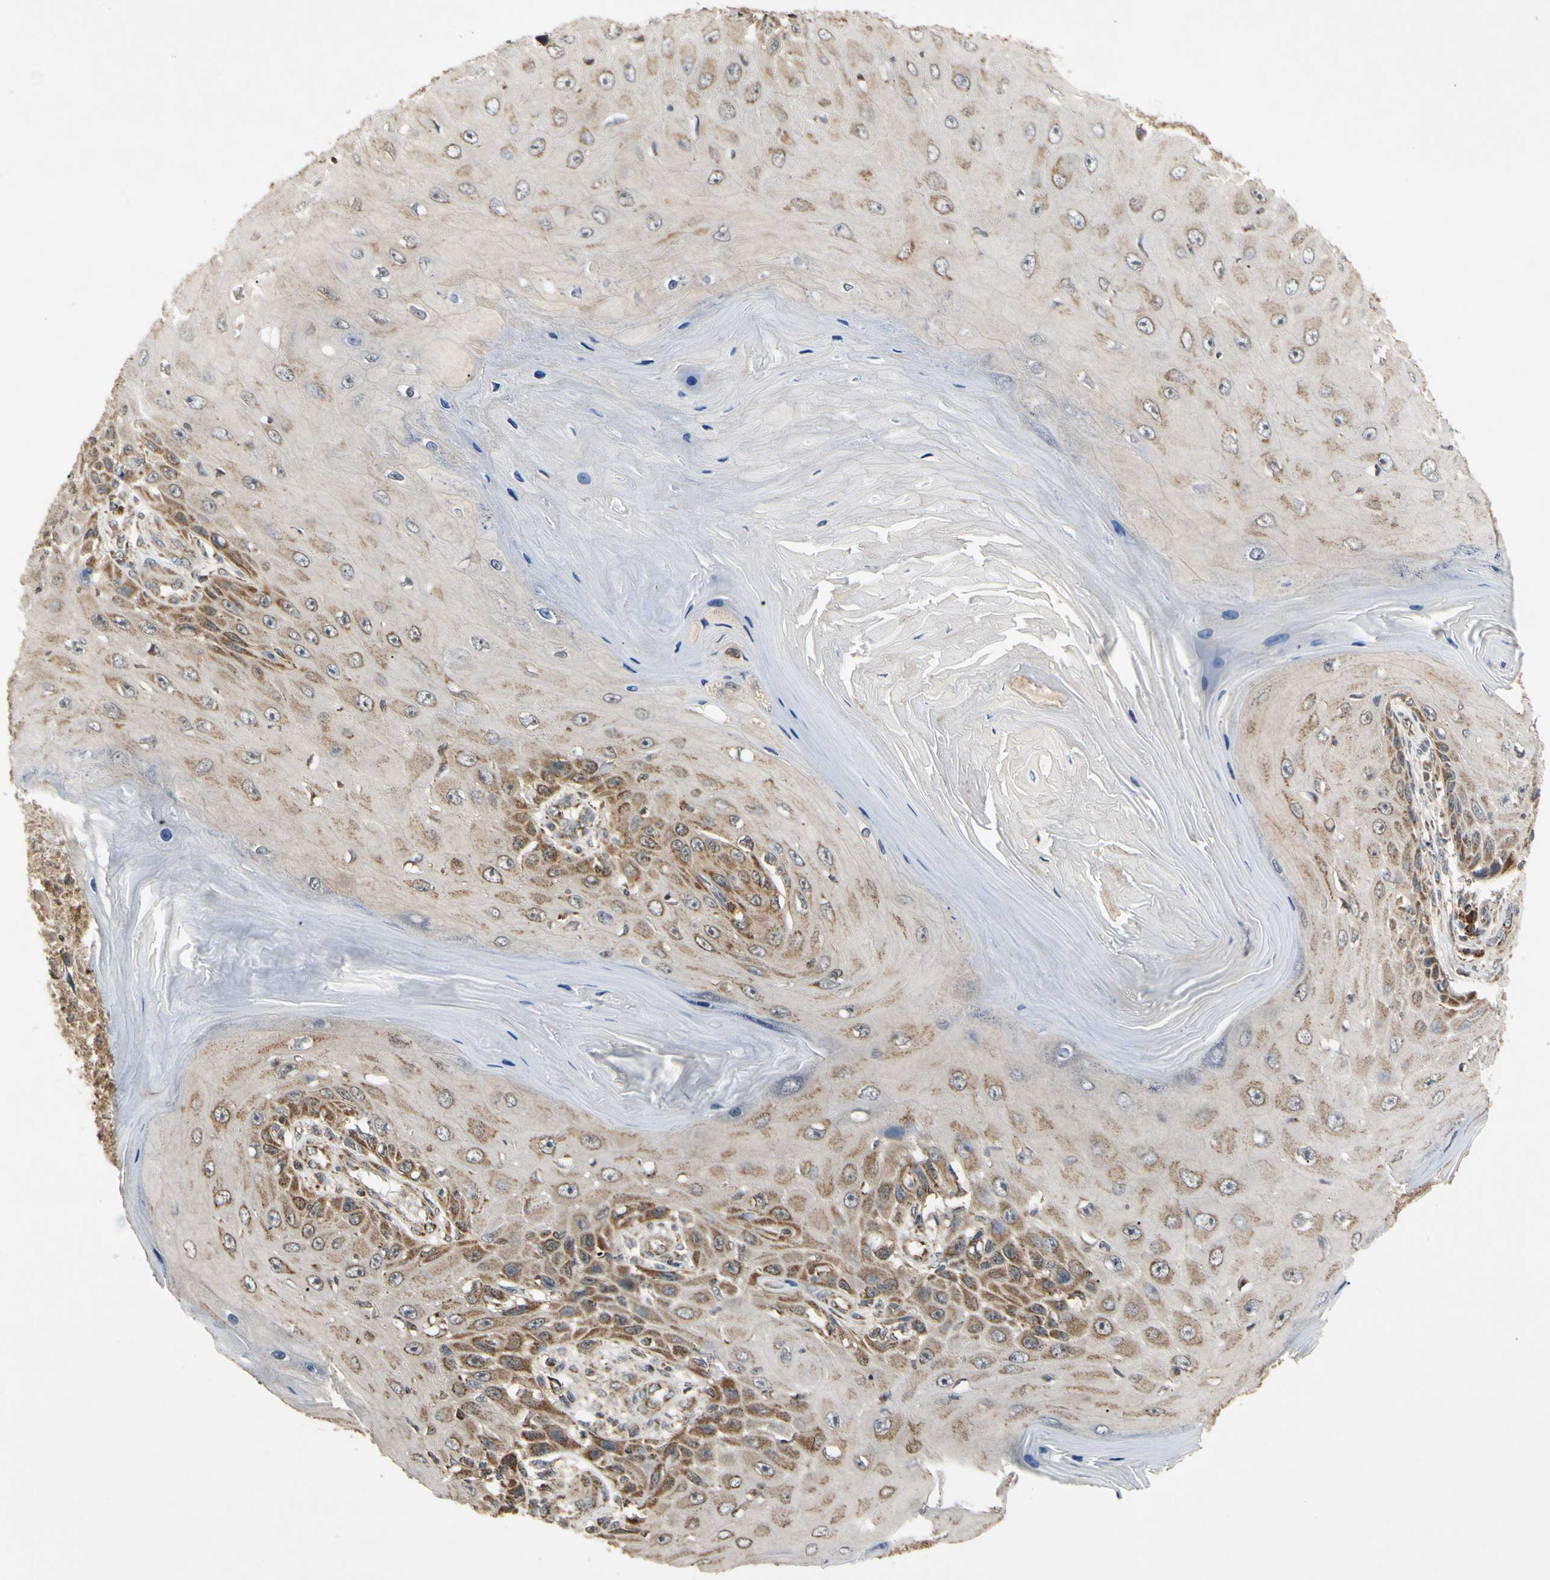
{"staining": {"intensity": "moderate", "quantity": "25%-75%", "location": "cytoplasmic/membranous"}, "tissue": "skin cancer", "cell_type": "Tumor cells", "image_type": "cancer", "snomed": [{"axis": "morphology", "description": "Squamous cell carcinoma, NOS"}, {"axis": "topography", "description": "Skin"}], "caption": "Moderate cytoplasmic/membranous positivity for a protein is identified in about 25%-75% of tumor cells of skin squamous cell carcinoma using IHC.", "gene": "PRDX5", "patient": {"sex": "female", "age": 73}}